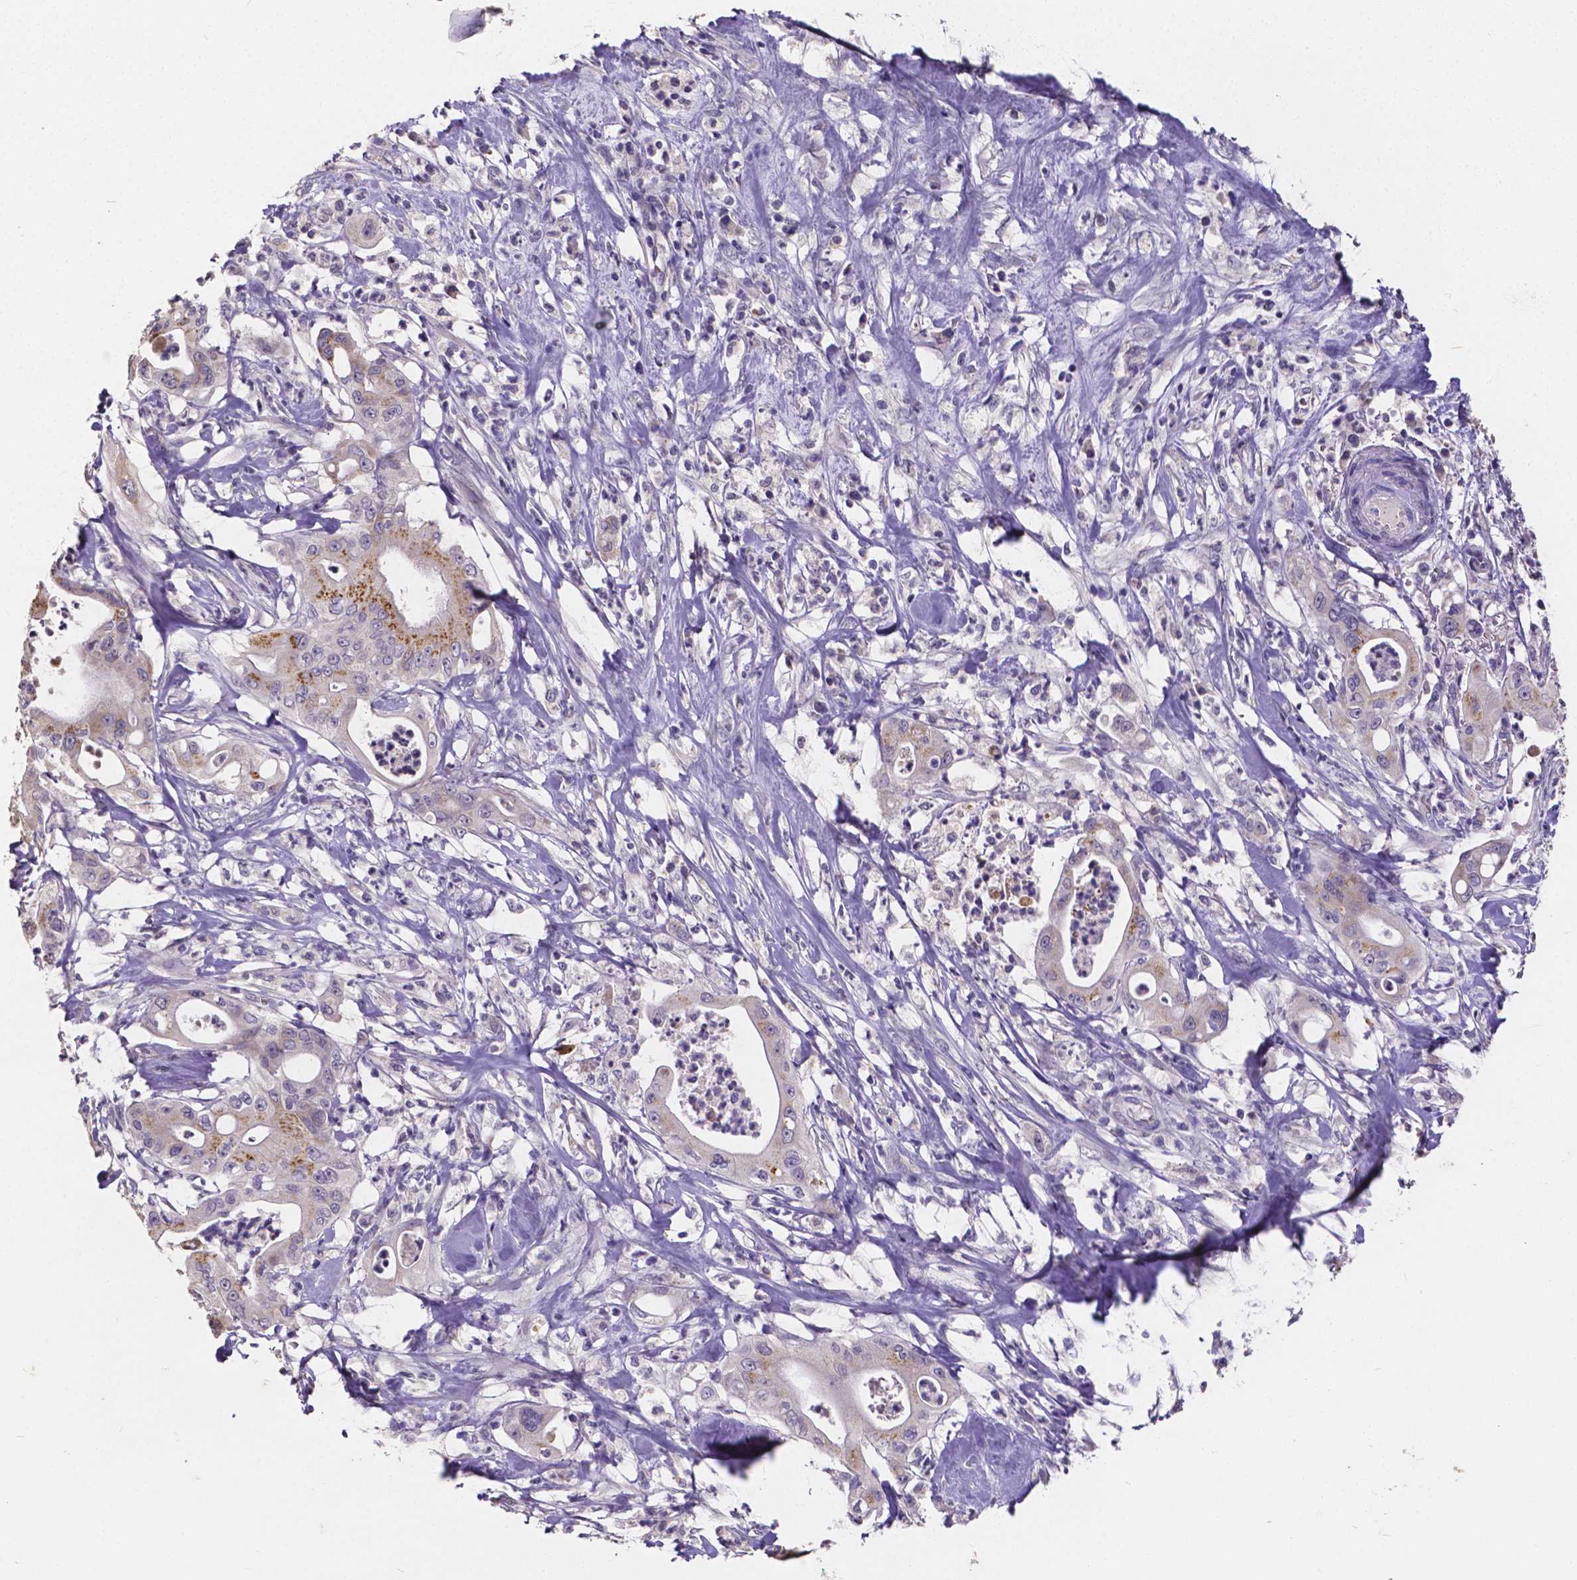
{"staining": {"intensity": "moderate", "quantity": "25%-75%", "location": "cytoplasmic/membranous"}, "tissue": "pancreatic cancer", "cell_type": "Tumor cells", "image_type": "cancer", "snomed": [{"axis": "morphology", "description": "Adenocarcinoma, NOS"}, {"axis": "topography", "description": "Pancreas"}], "caption": "Pancreatic adenocarcinoma stained with DAB (3,3'-diaminobenzidine) immunohistochemistry reveals medium levels of moderate cytoplasmic/membranous staining in about 25%-75% of tumor cells. (Brightfield microscopy of DAB IHC at high magnification).", "gene": "CTNNA2", "patient": {"sex": "male", "age": 71}}